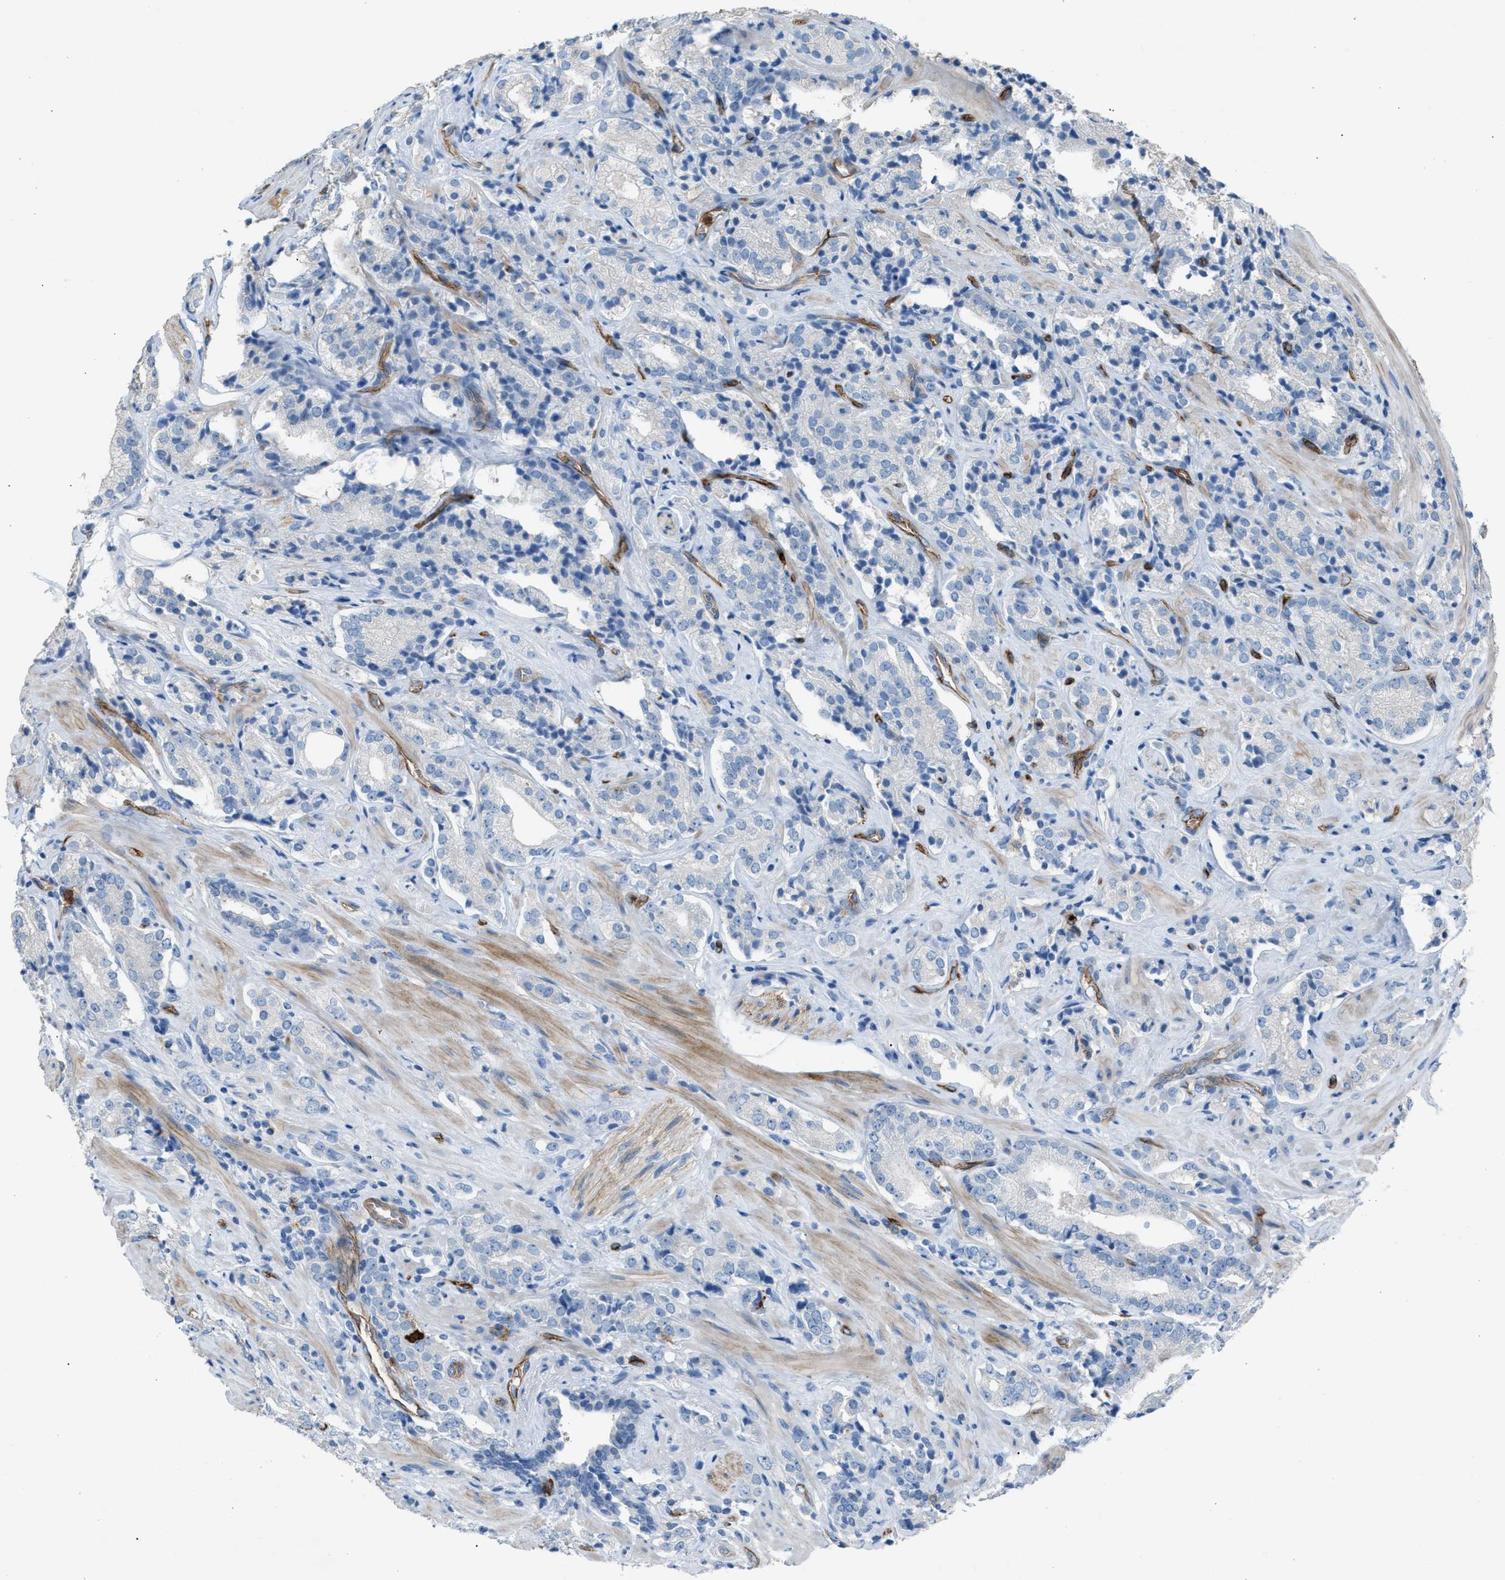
{"staining": {"intensity": "negative", "quantity": "none", "location": "none"}, "tissue": "prostate cancer", "cell_type": "Tumor cells", "image_type": "cancer", "snomed": [{"axis": "morphology", "description": "Adenocarcinoma, High grade"}, {"axis": "topography", "description": "Prostate"}], "caption": "Tumor cells show no significant protein staining in high-grade adenocarcinoma (prostate). (DAB immunohistochemistry with hematoxylin counter stain).", "gene": "DYSF", "patient": {"sex": "male", "age": 71}}